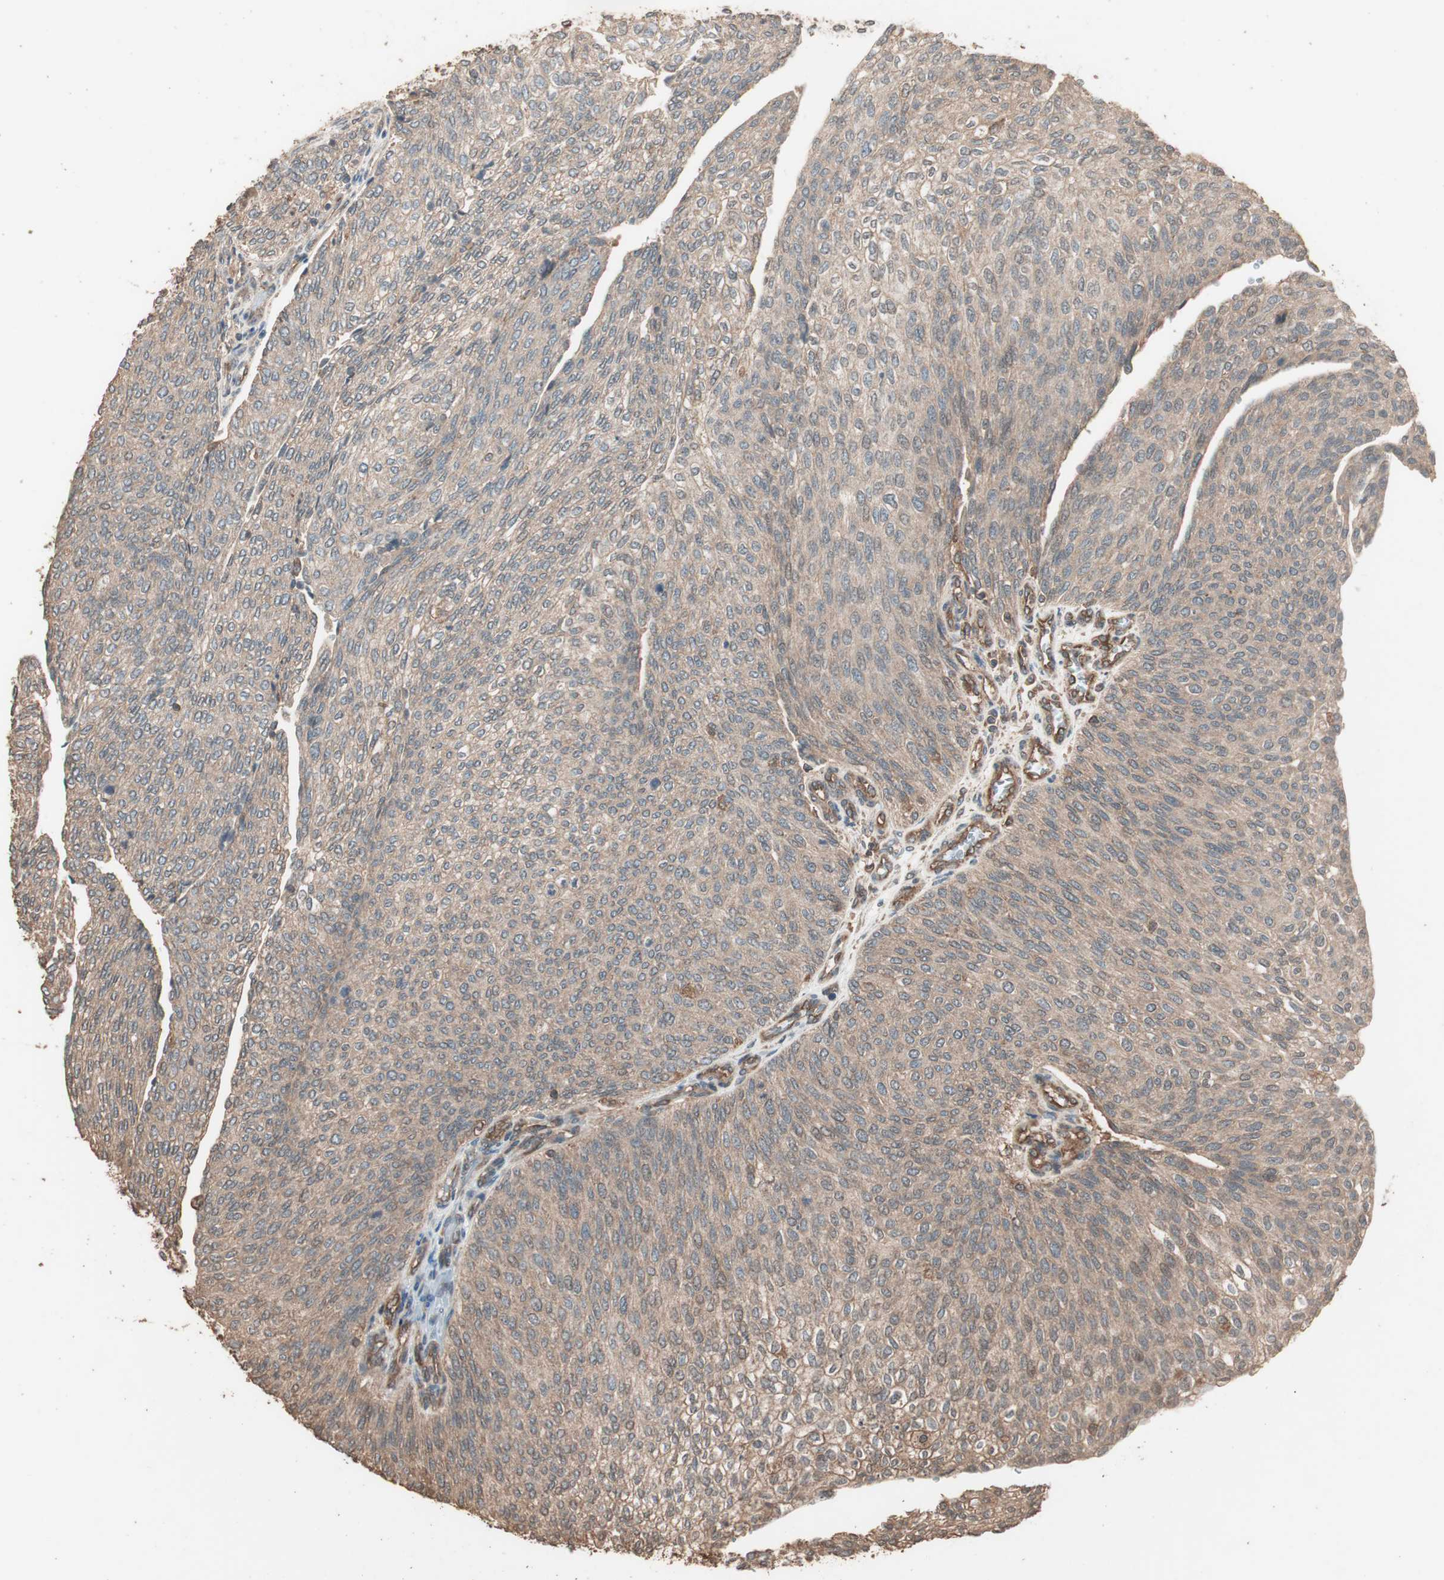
{"staining": {"intensity": "moderate", "quantity": ">75%", "location": "cytoplasmic/membranous"}, "tissue": "urothelial cancer", "cell_type": "Tumor cells", "image_type": "cancer", "snomed": [{"axis": "morphology", "description": "Urothelial carcinoma, Low grade"}, {"axis": "topography", "description": "Urinary bladder"}], "caption": "Low-grade urothelial carcinoma tissue displays moderate cytoplasmic/membranous expression in about >75% of tumor cells, visualized by immunohistochemistry.", "gene": "CCN4", "patient": {"sex": "female", "age": 79}}